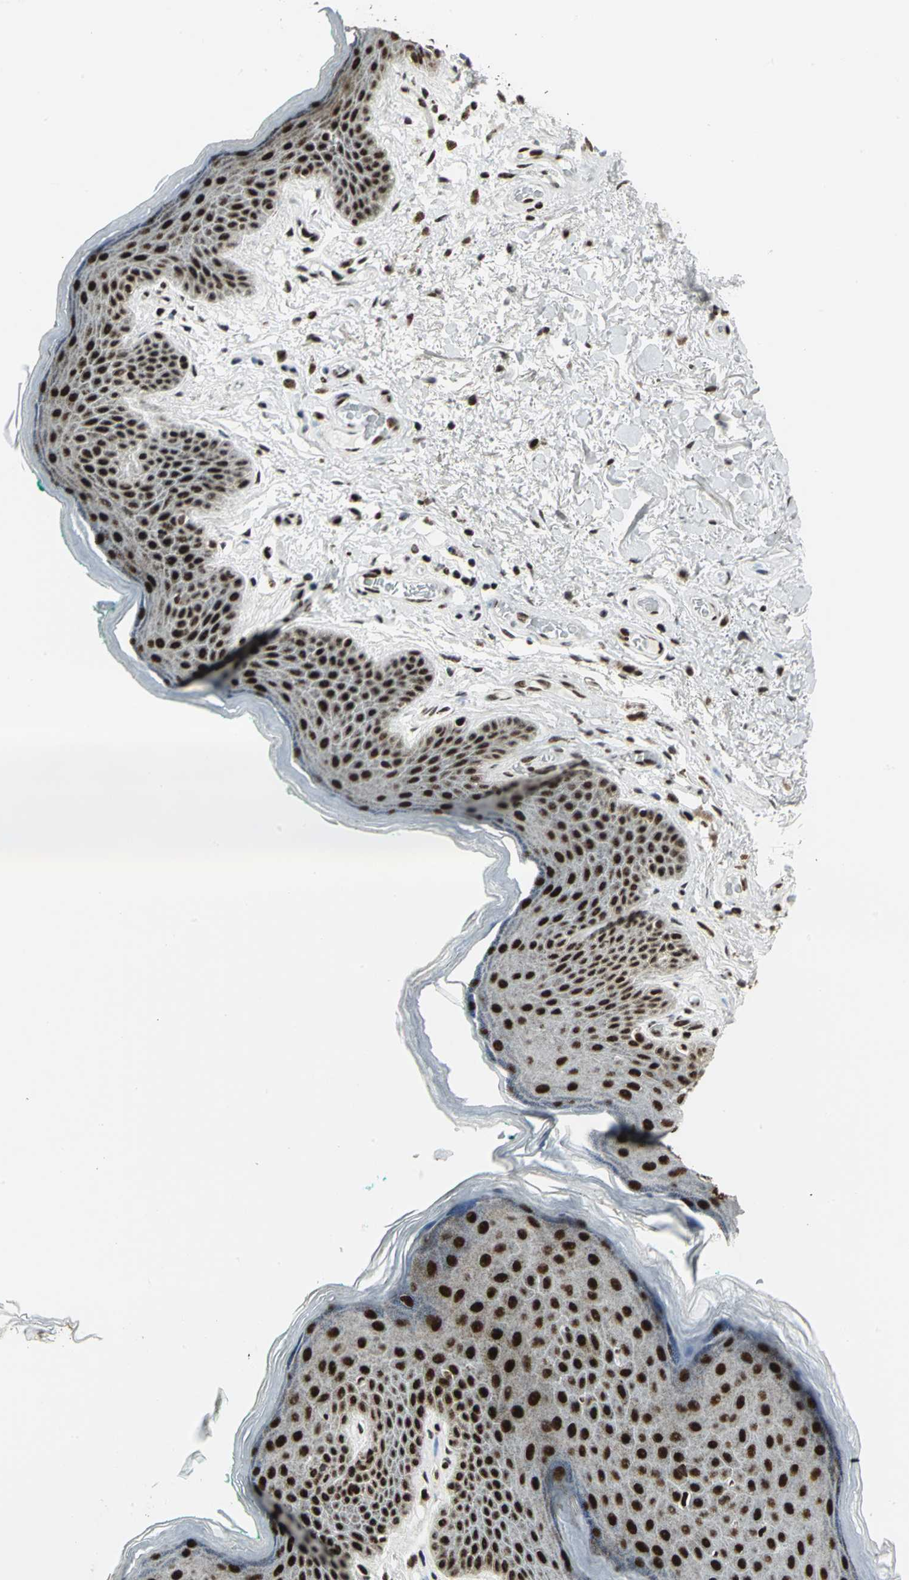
{"staining": {"intensity": "strong", "quantity": ">75%", "location": "nuclear"}, "tissue": "skin", "cell_type": "Epidermal cells", "image_type": "normal", "snomed": [{"axis": "morphology", "description": "Normal tissue, NOS"}, {"axis": "topography", "description": "Anal"}], "caption": "A brown stain highlights strong nuclear staining of a protein in epidermal cells of normal skin. (DAB IHC, brown staining for protein, blue staining for nuclei).", "gene": "SMARCA4", "patient": {"sex": "male", "age": 74}}